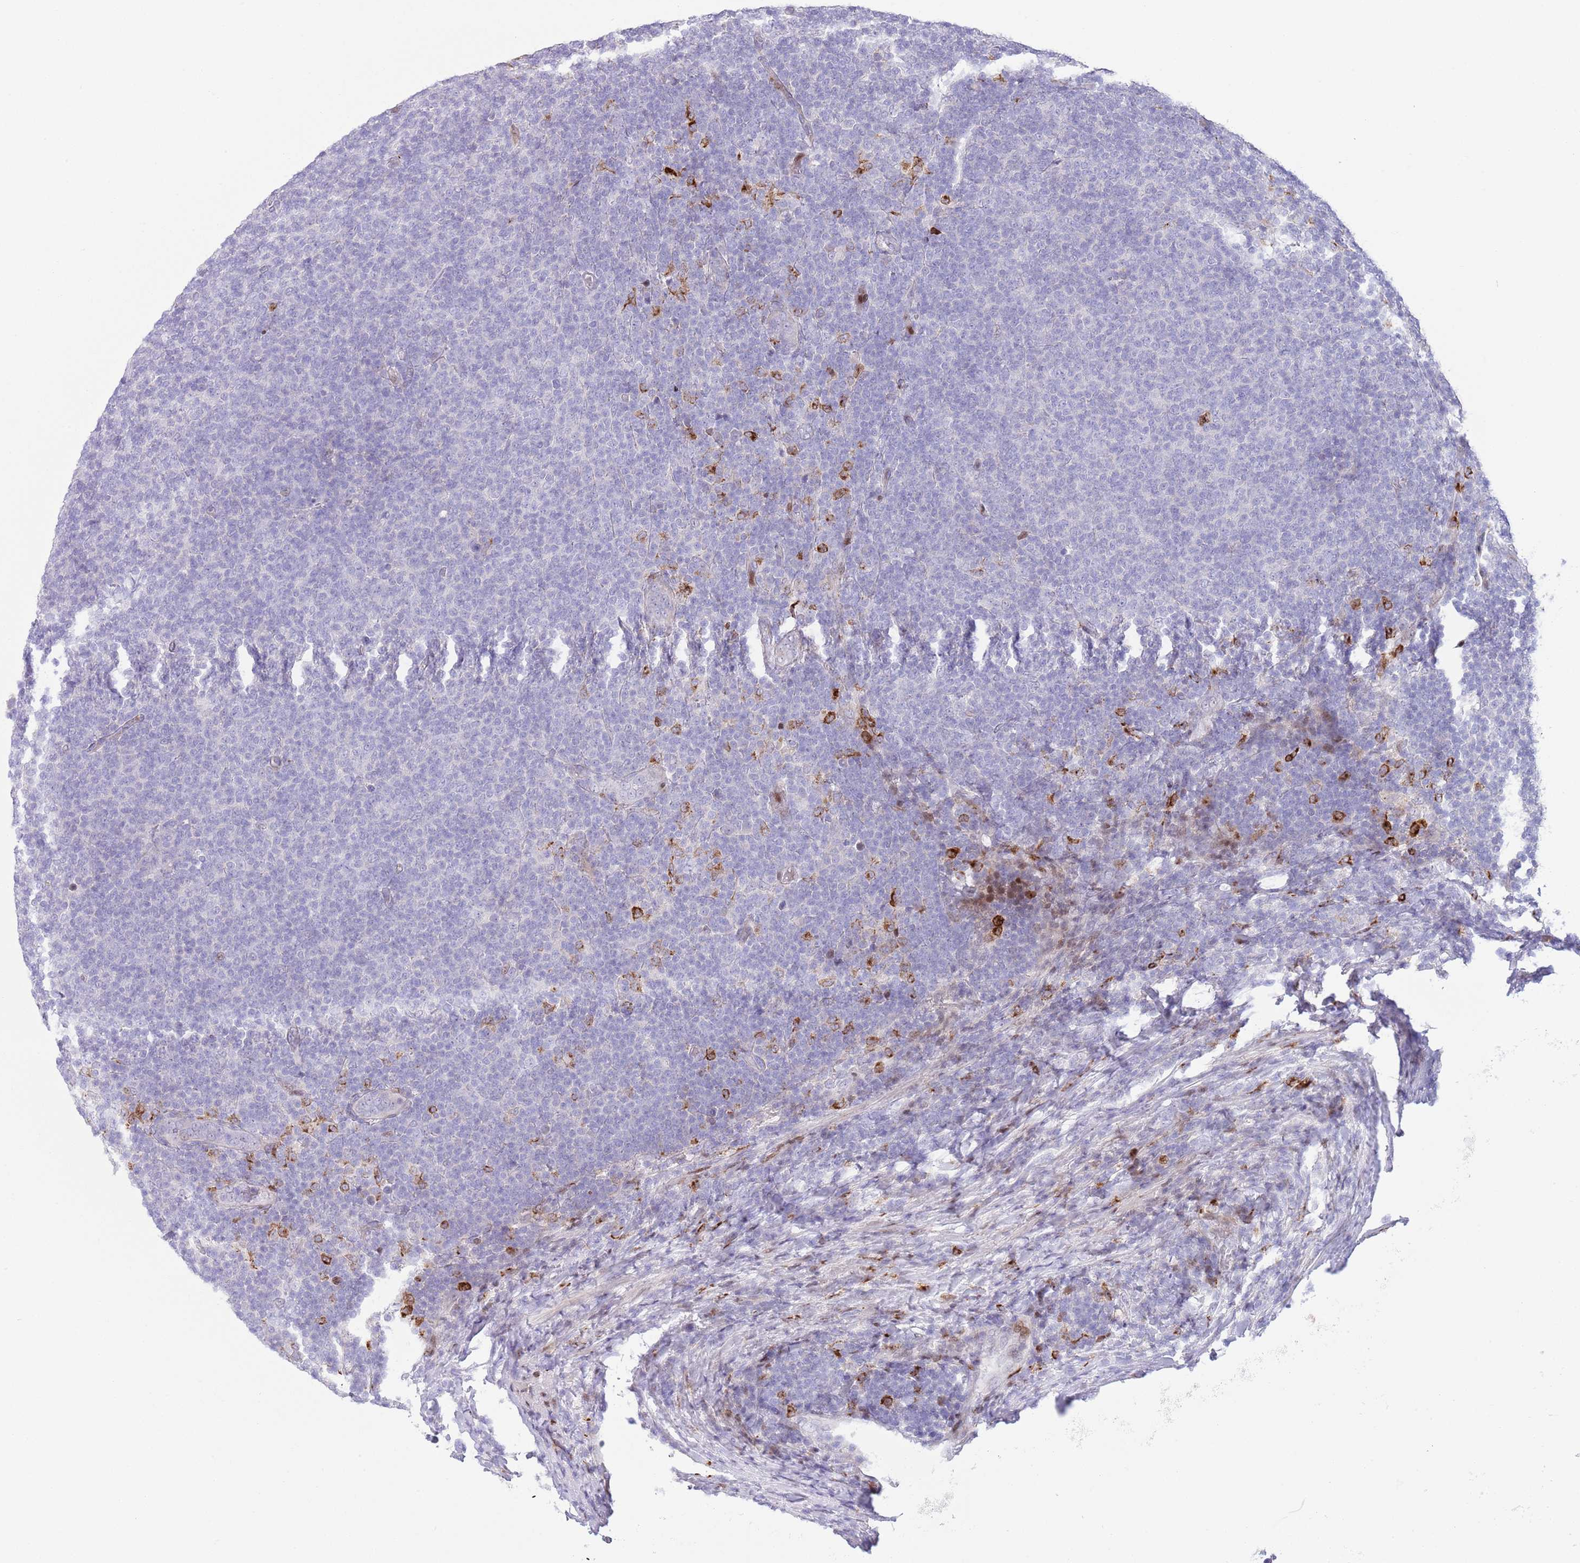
{"staining": {"intensity": "negative", "quantity": "none", "location": "none"}, "tissue": "lymphoma", "cell_type": "Tumor cells", "image_type": "cancer", "snomed": [{"axis": "morphology", "description": "Malignant lymphoma, non-Hodgkin's type, Low grade"}, {"axis": "topography", "description": "Lymph node"}], "caption": "An image of lymphoma stained for a protein demonstrates no brown staining in tumor cells. The staining was performed using DAB (3,3'-diaminobenzidine) to visualize the protein expression in brown, while the nuclei were stained in blue with hematoxylin (Magnification: 20x).", "gene": "ANO8", "patient": {"sex": "male", "age": 66}}